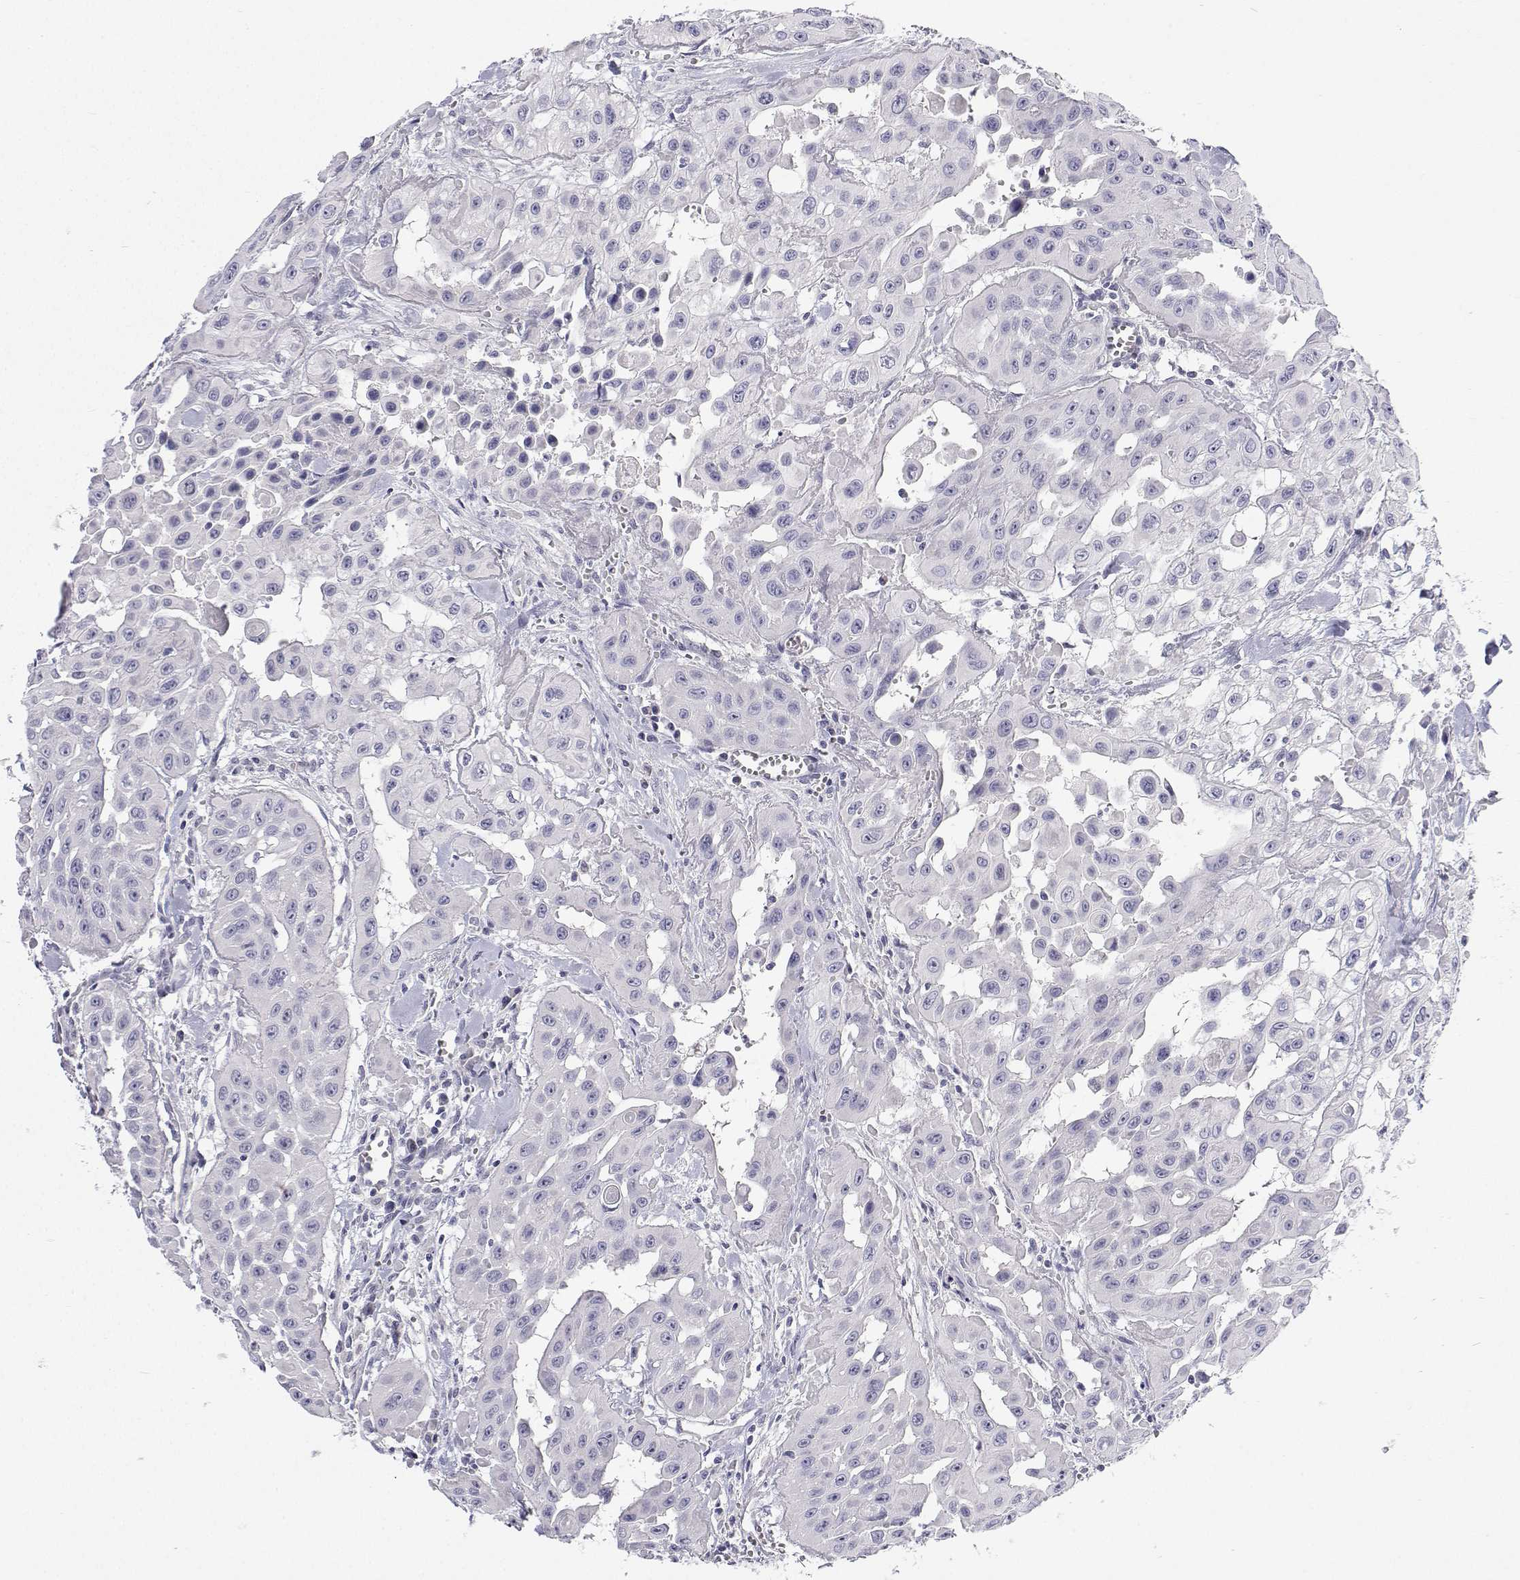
{"staining": {"intensity": "negative", "quantity": "none", "location": "none"}, "tissue": "head and neck cancer", "cell_type": "Tumor cells", "image_type": "cancer", "snomed": [{"axis": "morphology", "description": "Adenocarcinoma, NOS"}, {"axis": "topography", "description": "Head-Neck"}], "caption": "High power microscopy histopathology image of an immunohistochemistry photomicrograph of head and neck cancer, revealing no significant positivity in tumor cells.", "gene": "ANKRD65", "patient": {"sex": "male", "age": 73}}